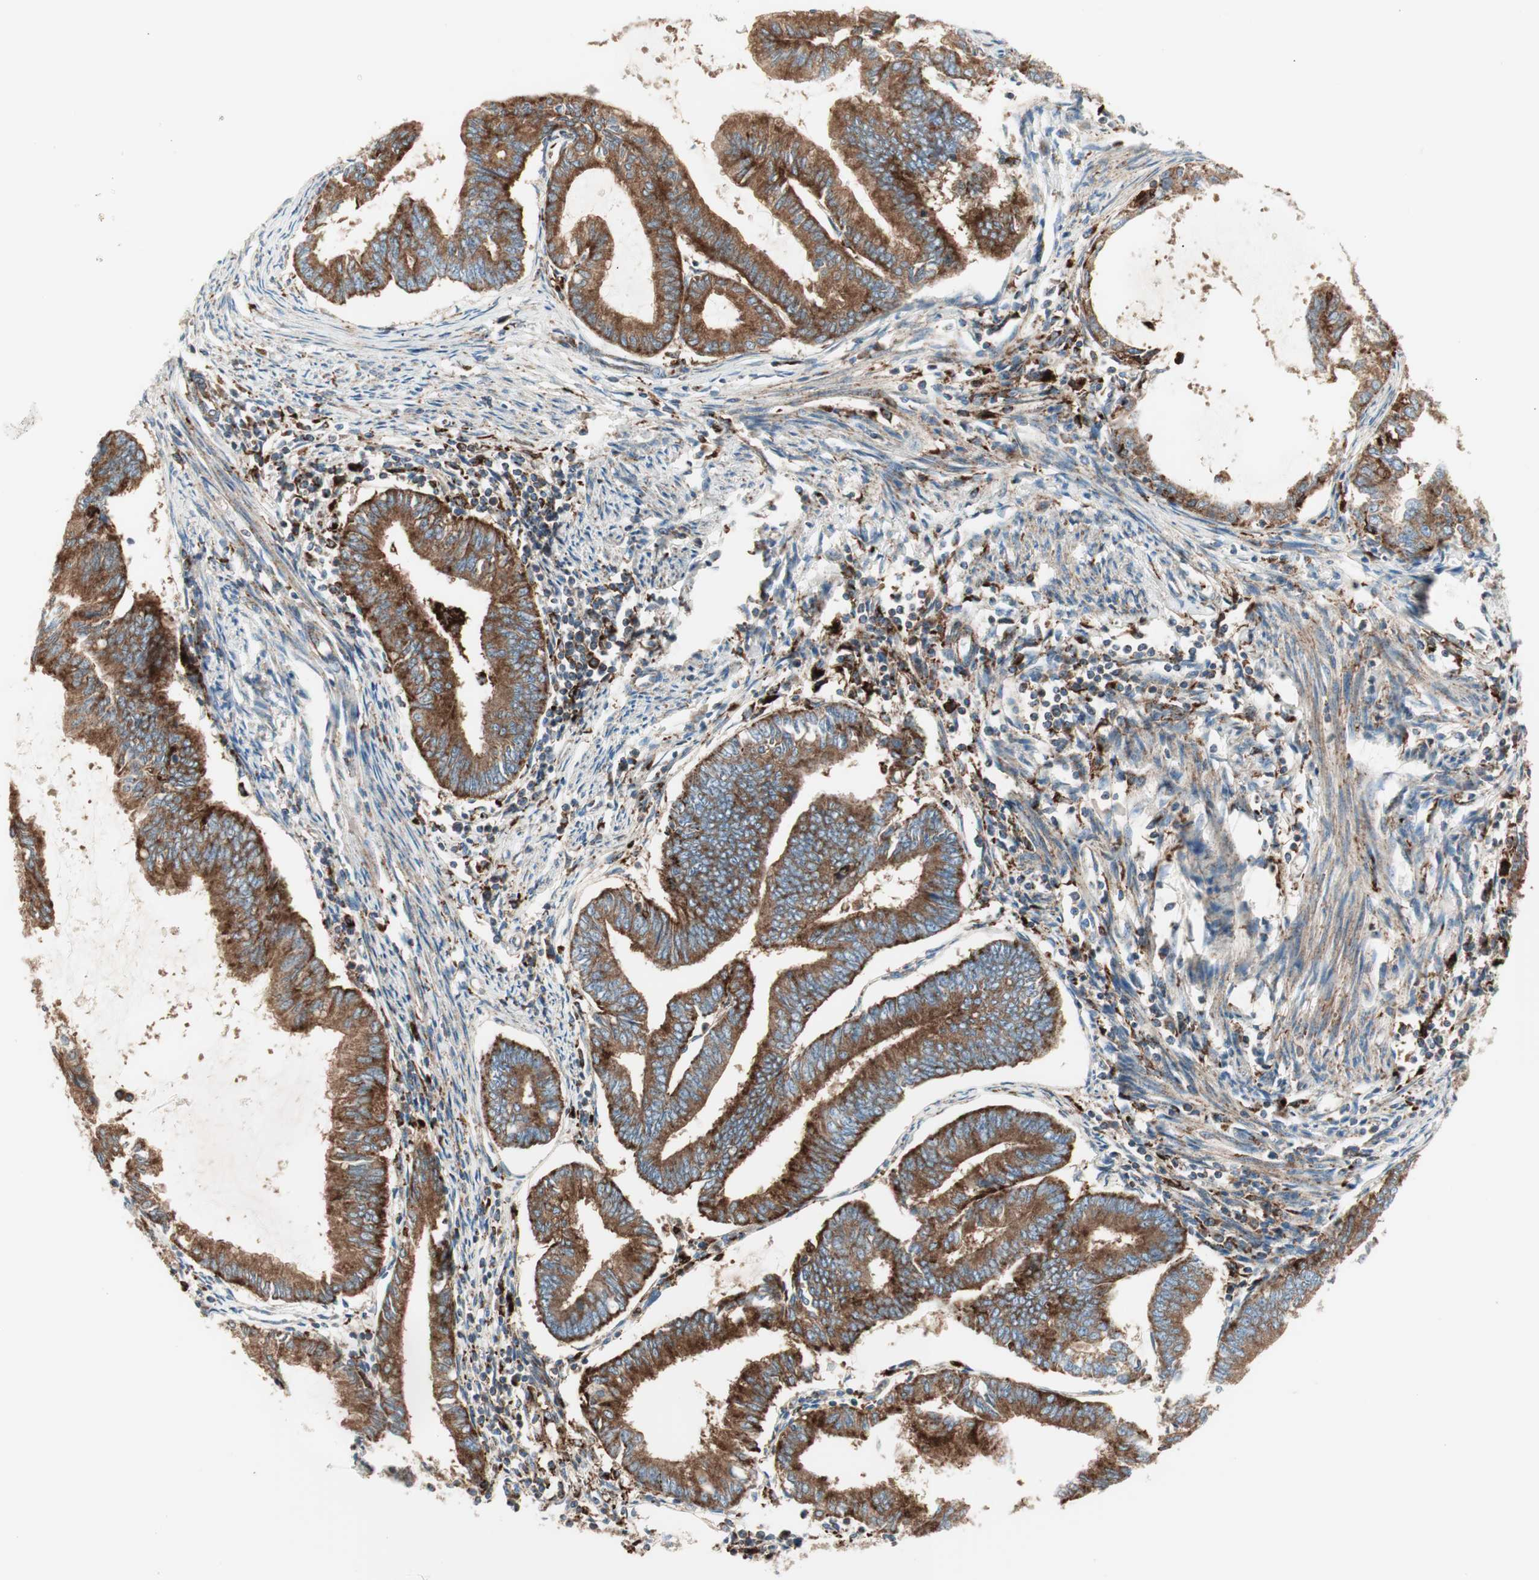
{"staining": {"intensity": "moderate", "quantity": ">75%", "location": "cytoplasmic/membranous"}, "tissue": "endometrial cancer", "cell_type": "Tumor cells", "image_type": "cancer", "snomed": [{"axis": "morphology", "description": "Adenocarcinoma, NOS"}, {"axis": "topography", "description": "Endometrium"}], "caption": "Human adenocarcinoma (endometrial) stained with a protein marker shows moderate staining in tumor cells.", "gene": "ATP6V1G1", "patient": {"sex": "female", "age": 86}}